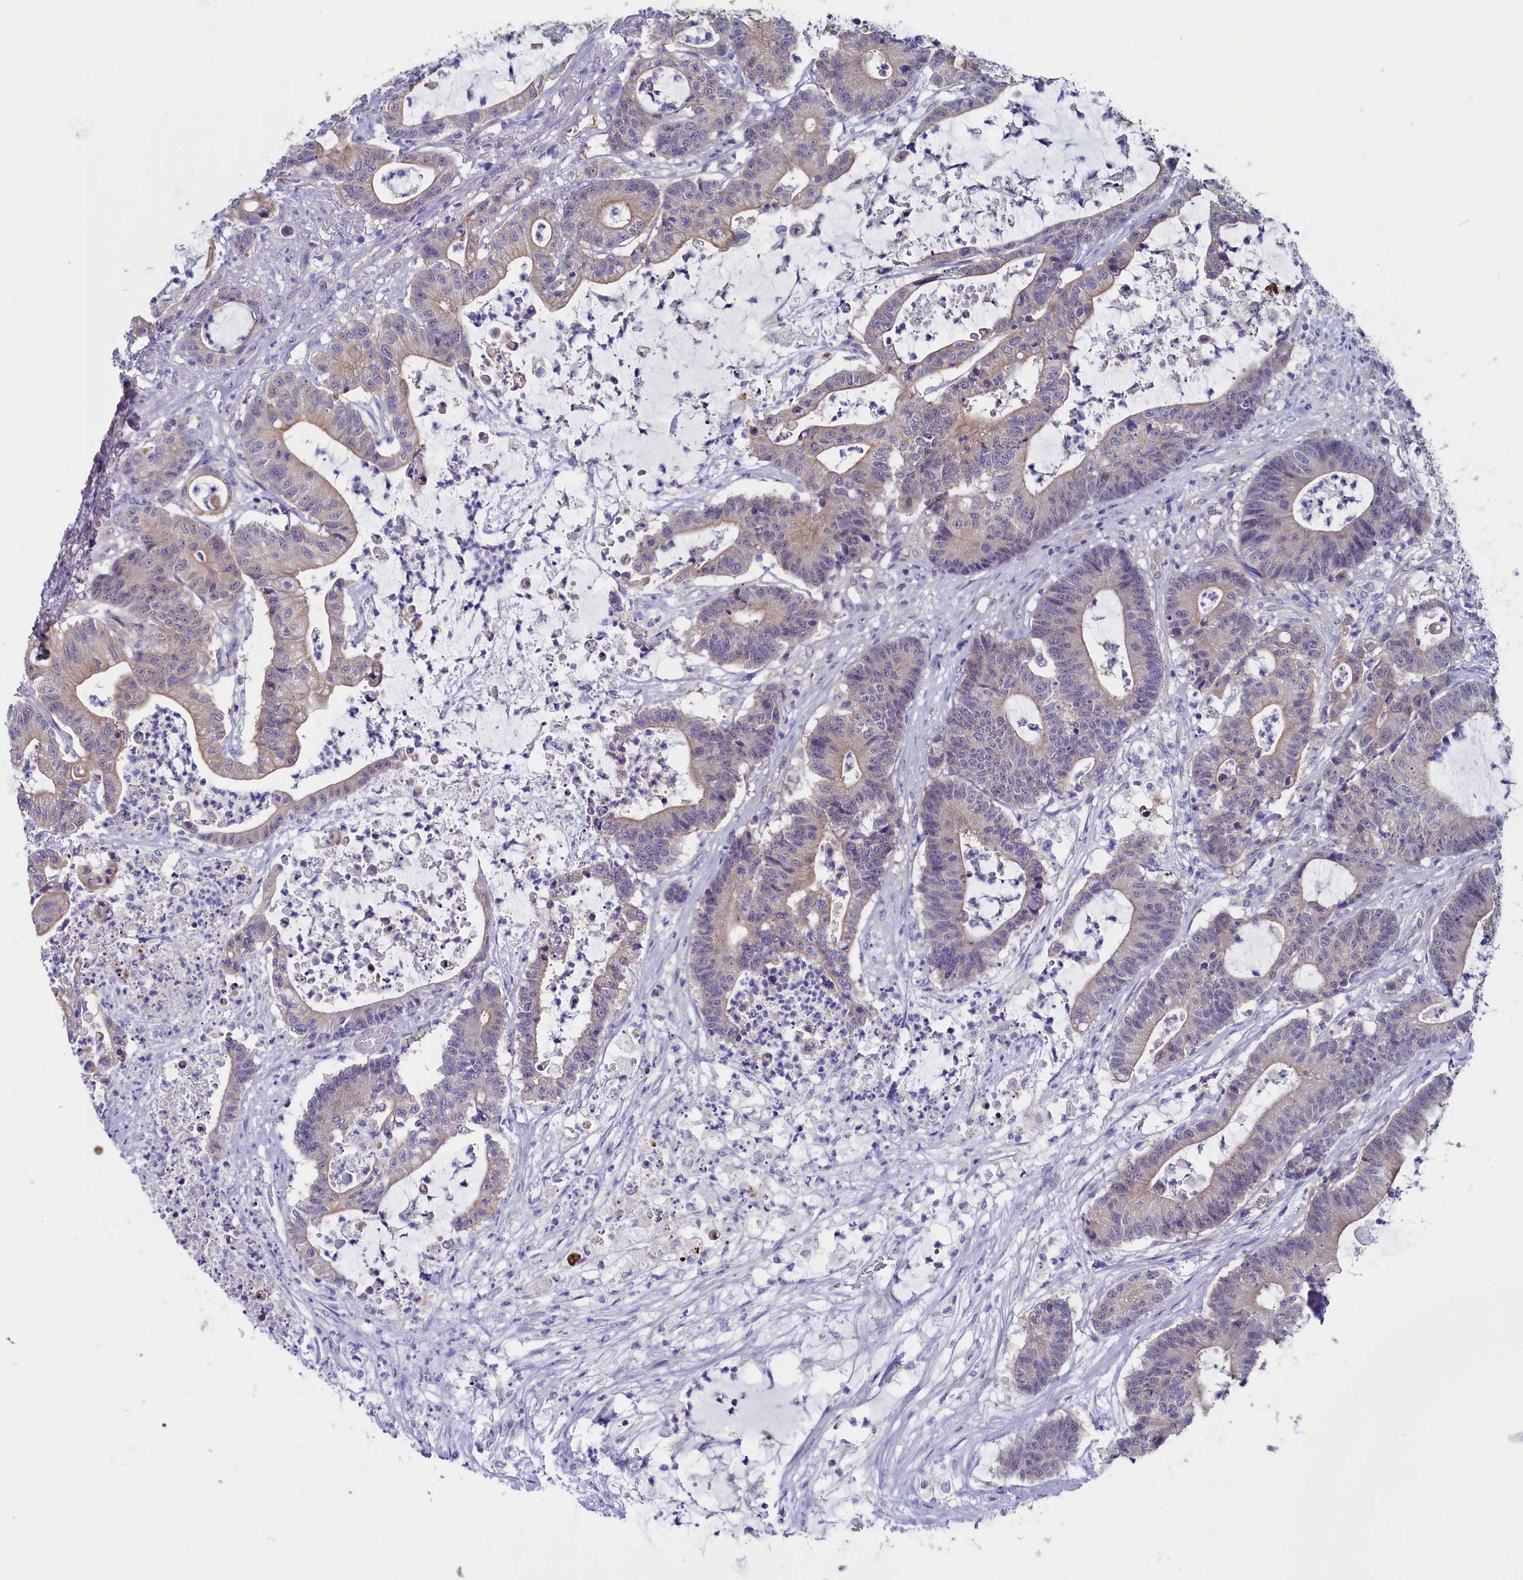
{"staining": {"intensity": "weak", "quantity": "<25%", "location": "cytoplasmic/membranous"}, "tissue": "colorectal cancer", "cell_type": "Tumor cells", "image_type": "cancer", "snomed": [{"axis": "morphology", "description": "Adenocarcinoma, NOS"}, {"axis": "topography", "description": "Colon"}], "caption": "A high-resolution photomicrograph shows IHC staining of adenocarcinoma (colorectal), which shows no significant staining in tumor cells. Nuclei are stained in blue.", "gene": "CIAPIN1", "patient": {"sex": "female", "age": 84}}